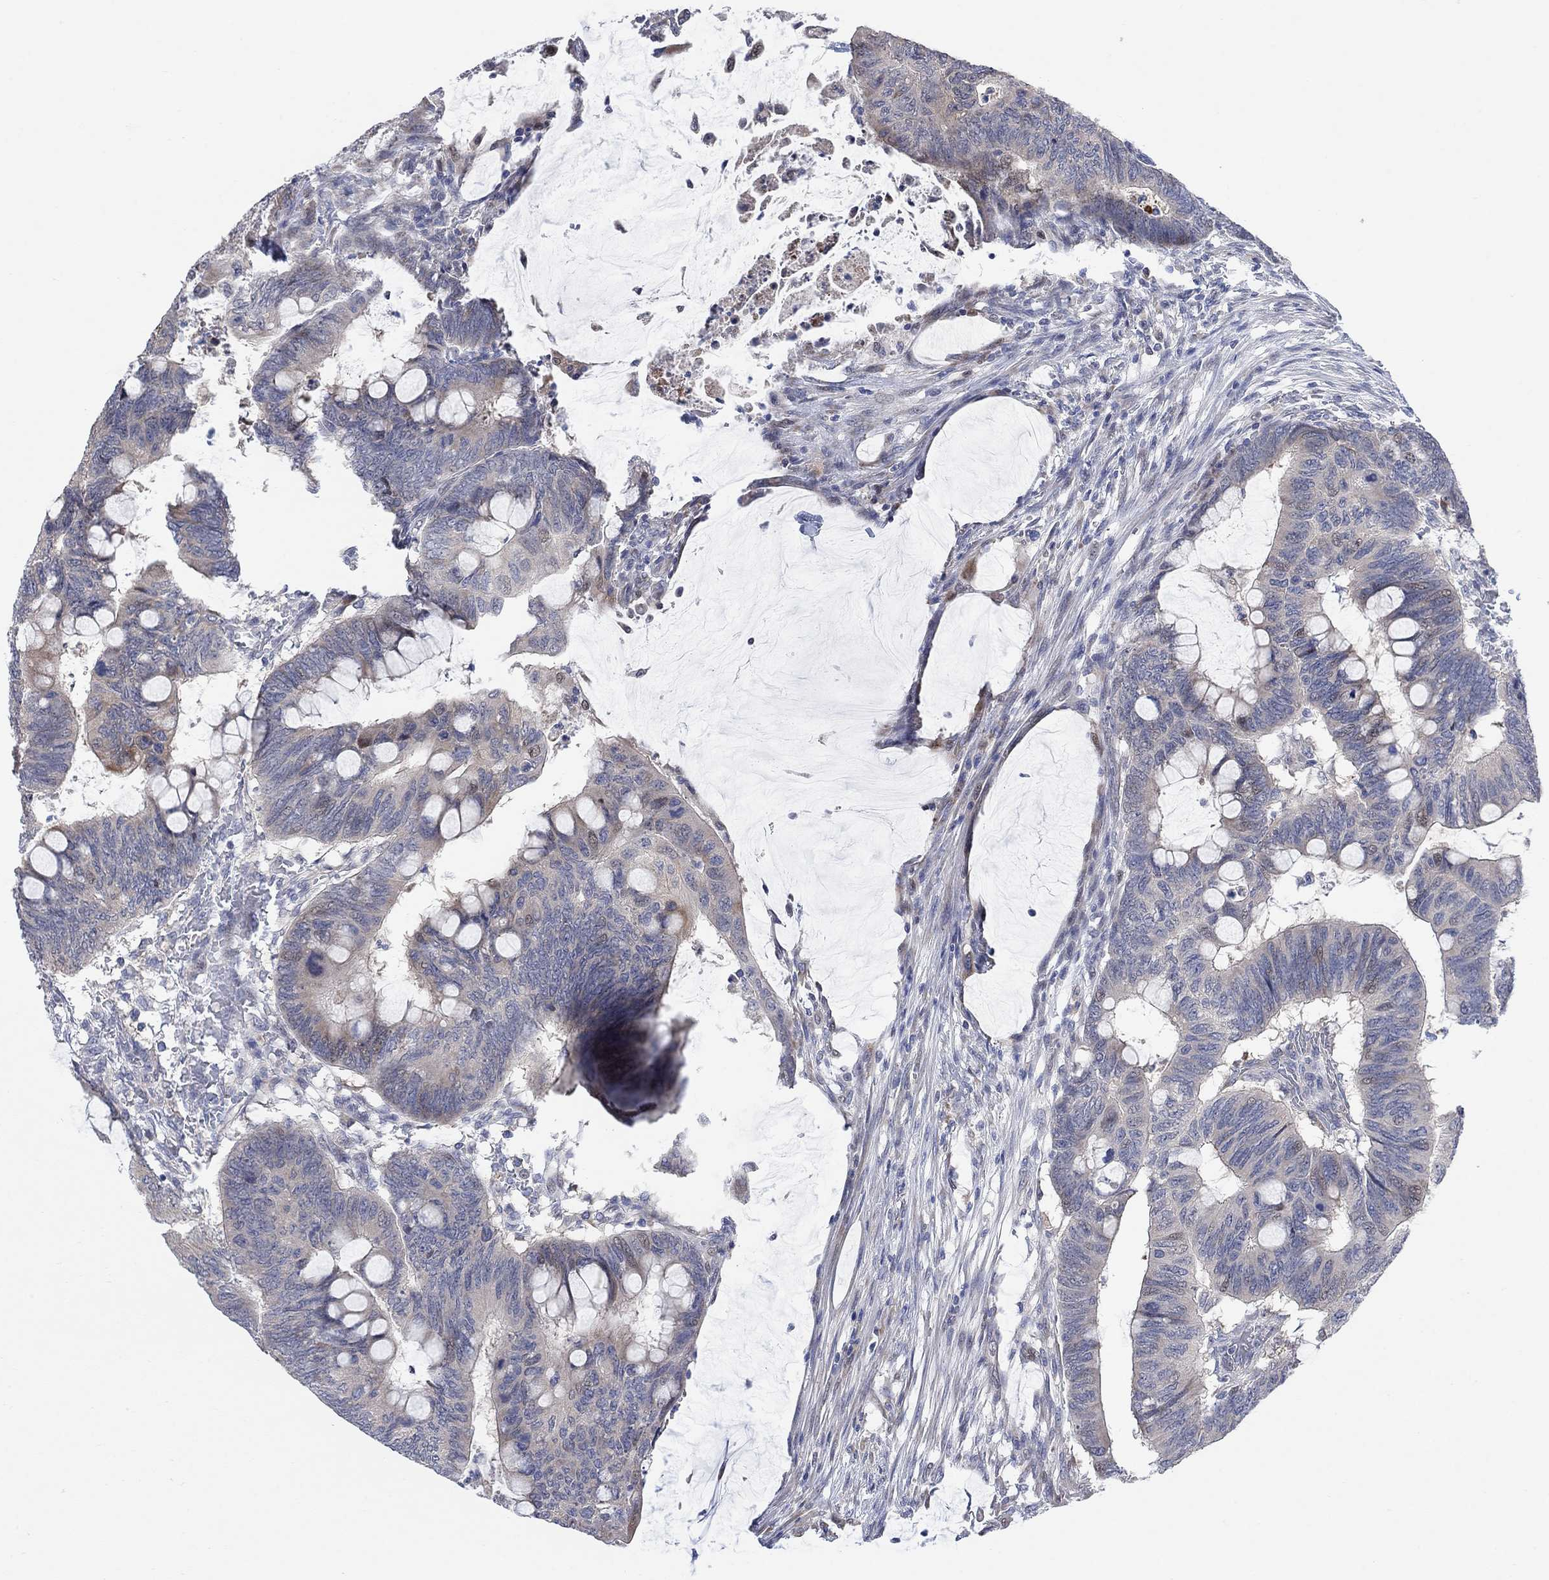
{"staining": {"intensity": "negative", "quantity": "none", "location": "none"}, "tissue": "colorectal cancer", "cell_type": "Tumor cells", "image_type": "cancer", "snomed": [{"axis": "morphology", "description": "Normal tissue, NOS"}, {"axis": "morphology", "description": "Adenocarcinoma, NOS"}, {"axis": "topography", "description": "Rectum"}, {"axis": "topography", "description": "Peripheral nerve tissue"}], "caption": "Adenocarcinoma (colorectal) stained for a protein using immunohistochemistry reveals no positivity tumor cells.", "gene": "CNTF", "patient": {"sex": "male", "age": 92}}